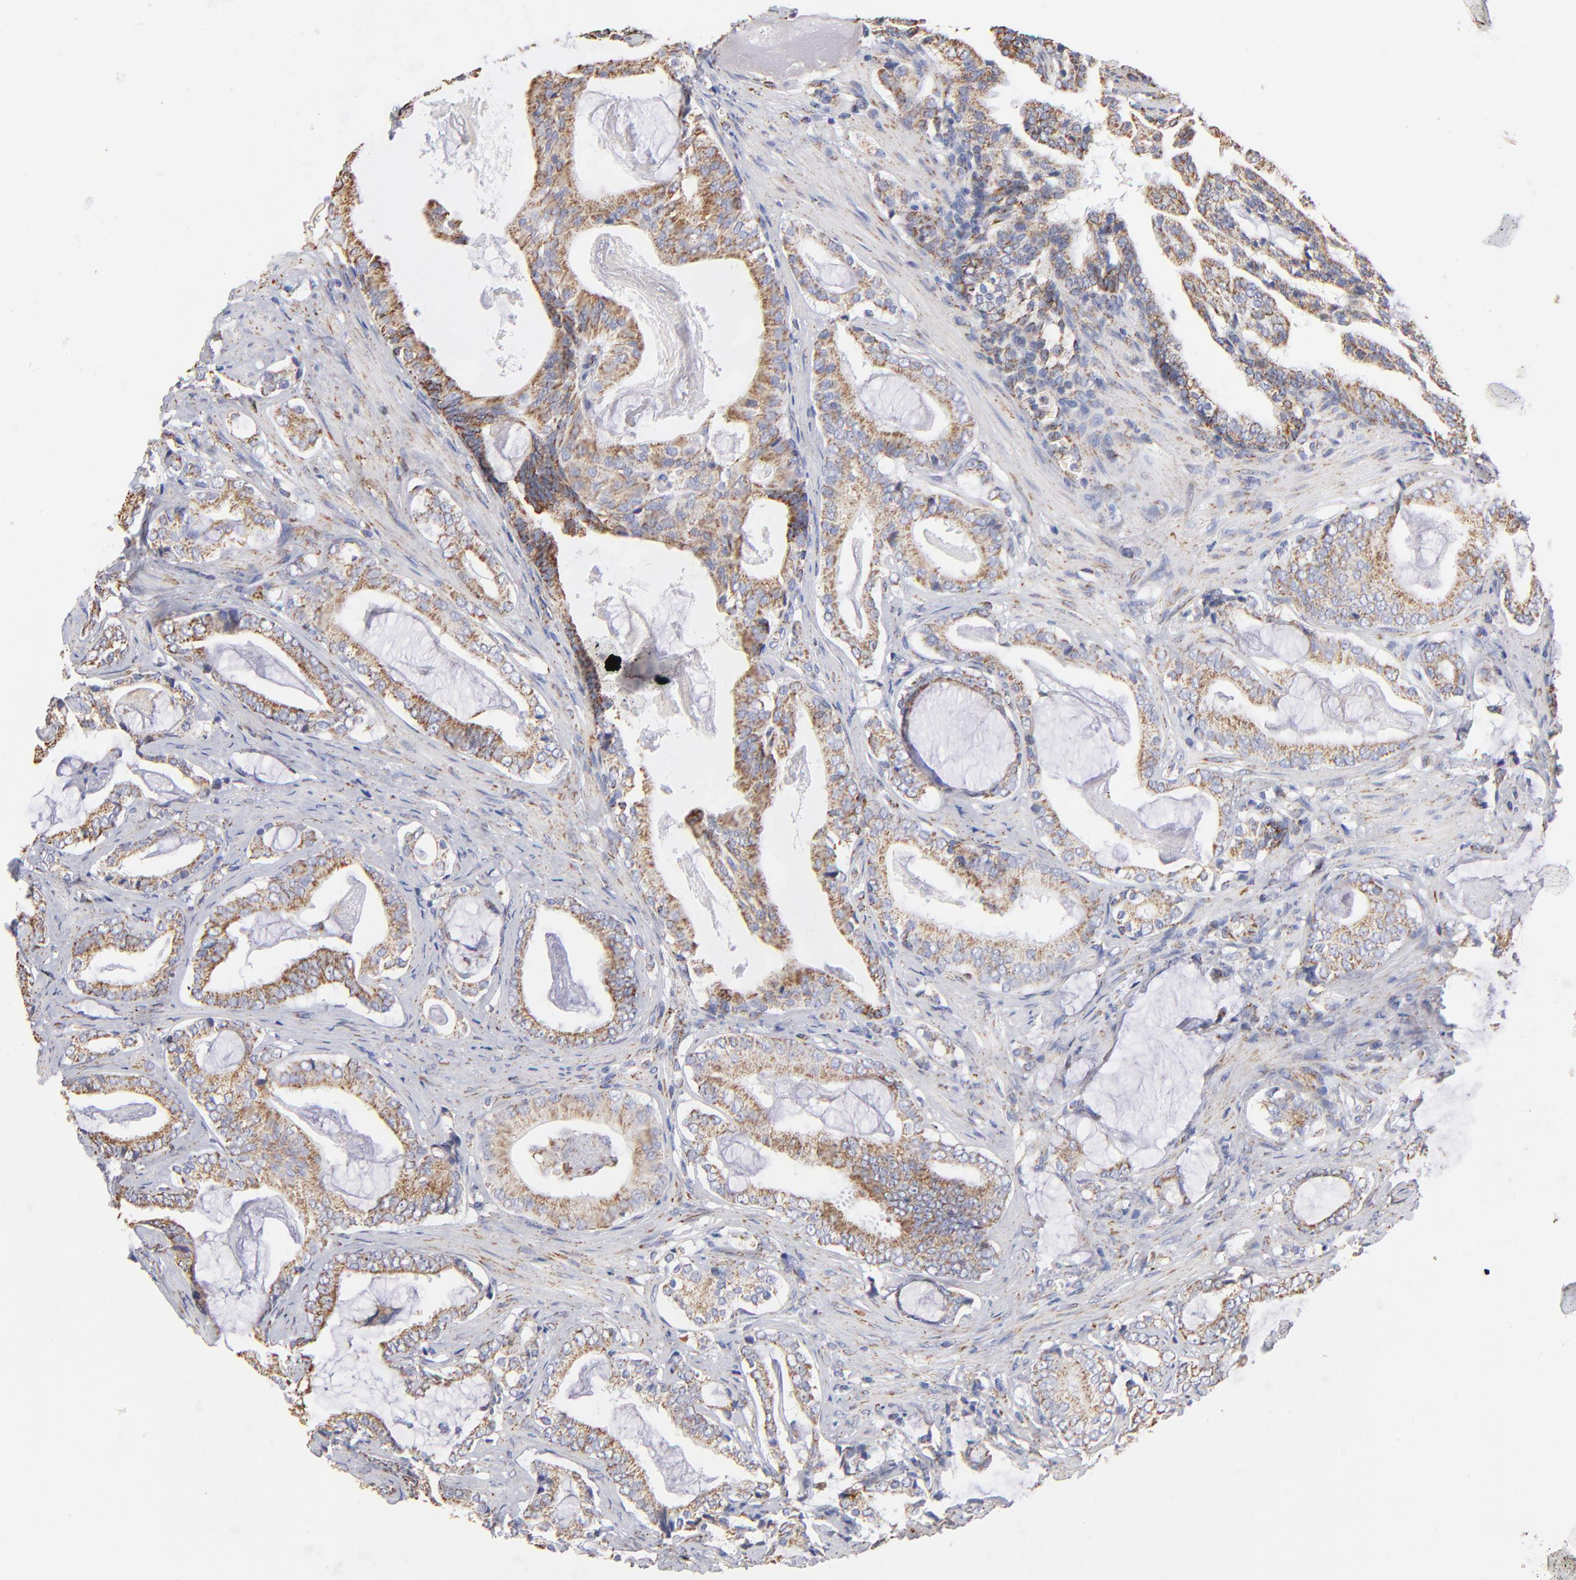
{"staining": {"intensity": "moderate", "quantity": ">75%", "location": "cytoplasmic/membranous"}, "tissue": "prostate cancer", "cell_type": "Tumor cells", "image_type": "cancer", "snomed": [{"axis": "morphology", "description": "Adenocarcinoma, Low grade"}, {"axis": "topography", "description": "Prostate"}], "caption": "Prostate adenocarcinoma (low-grade) stained for a protein (brown) reveals moderate cytoplasmic/membranous positive positivity in about >75% of tumor cells.", "gene": "PHB1", "patient": {"sex": "male", "age": 59}}